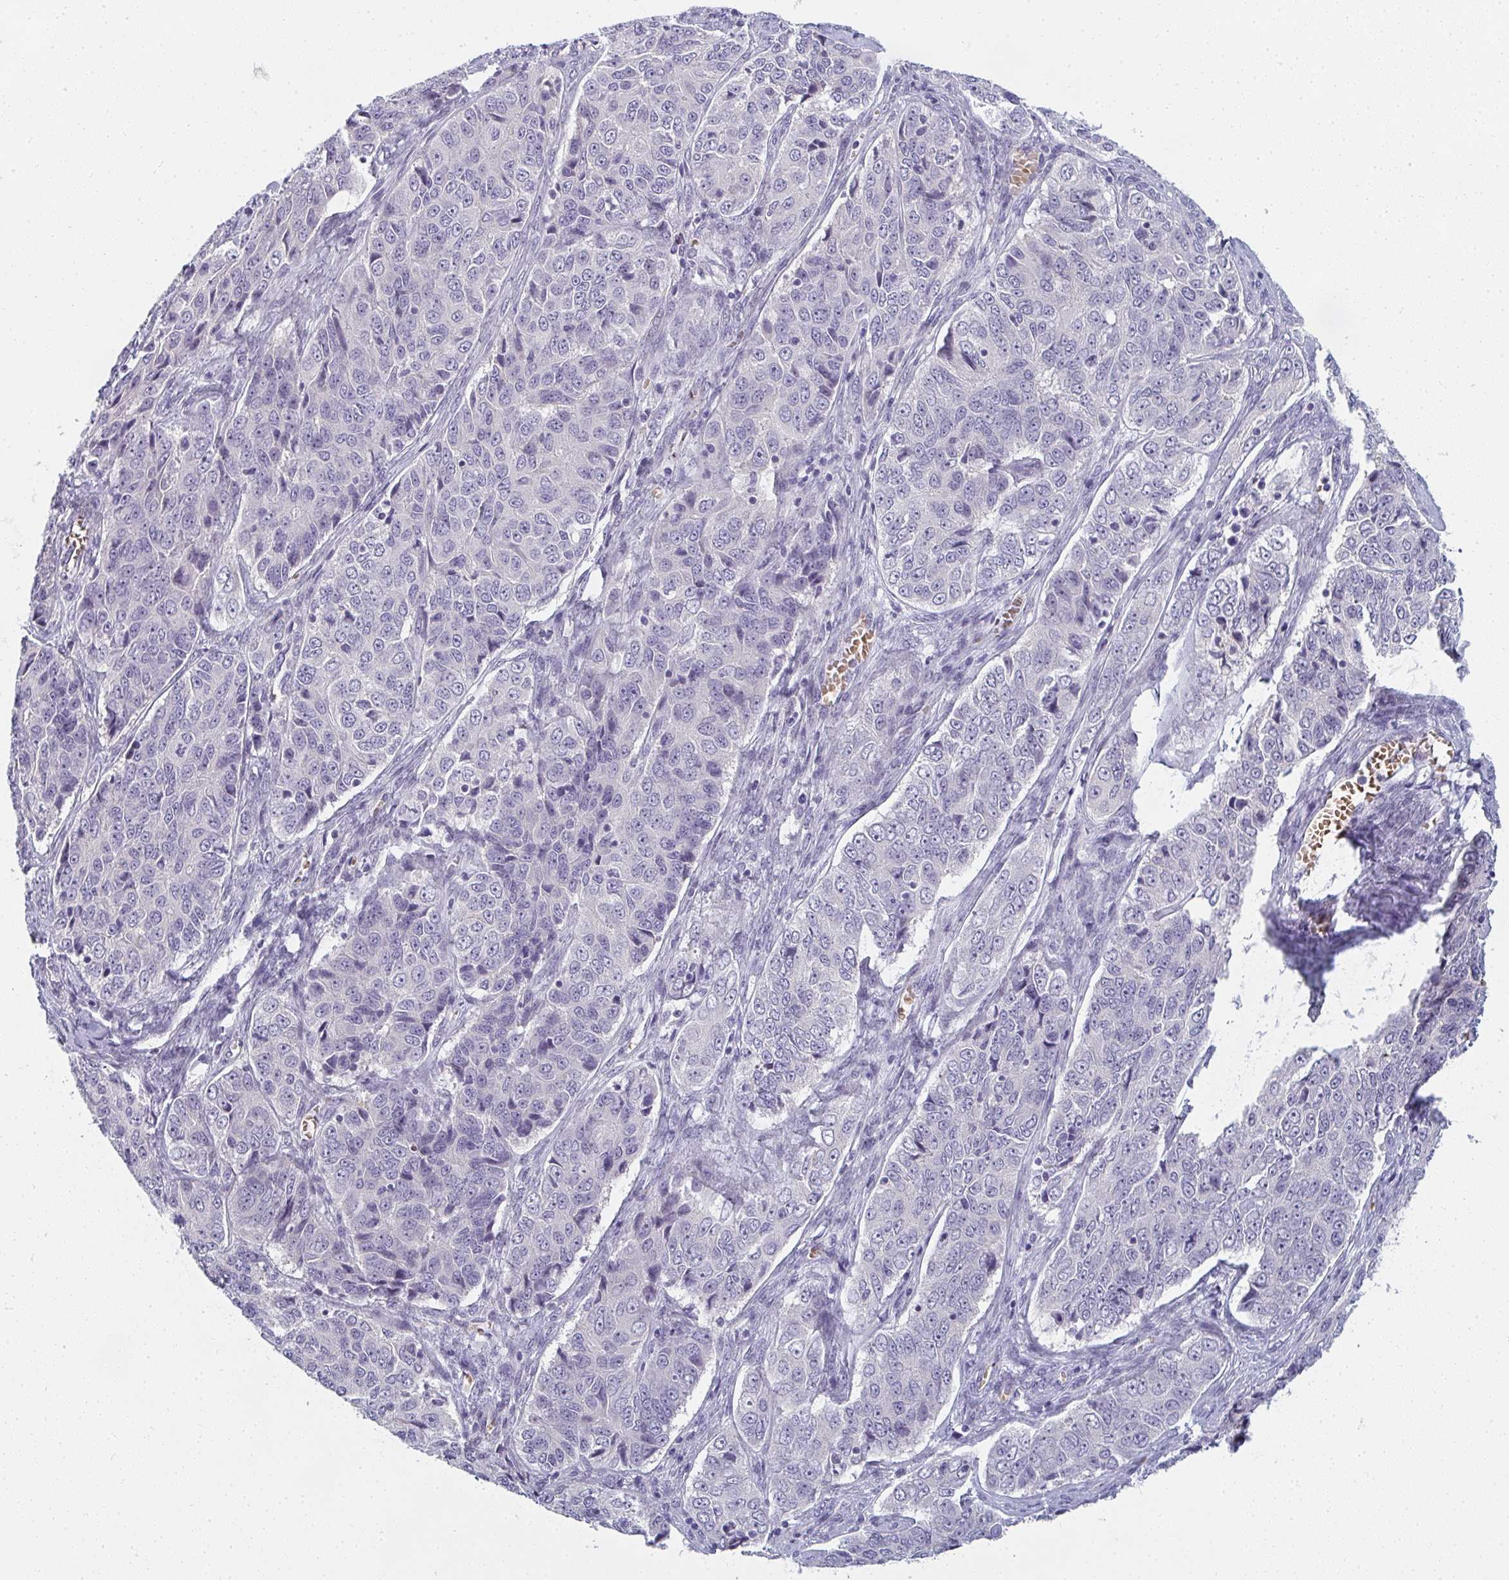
{"staining": {"intensity": "negative", "quantity": "none", "location": "none"}, "tissue": "ovarian cancer", "cell_type": "Tumor cells", "image_type": "cancer", "snomed": [{"axis": "morphology", "description": "Carcinoma, endometroid"}, {"axis": "topography", "description": "Ovary"}], "caption": "The immunohistochemistry photomicrograph has no significant expression in tumor cells of ovarian cancer tissue. (Stains: DAB immunohistochemistry (IHC) with hematoxylin counter stain, Microscopy: brightfield microscopy at high magnification).", "gene": "SHB", "patient": {"sex": "female", "age": 51}}